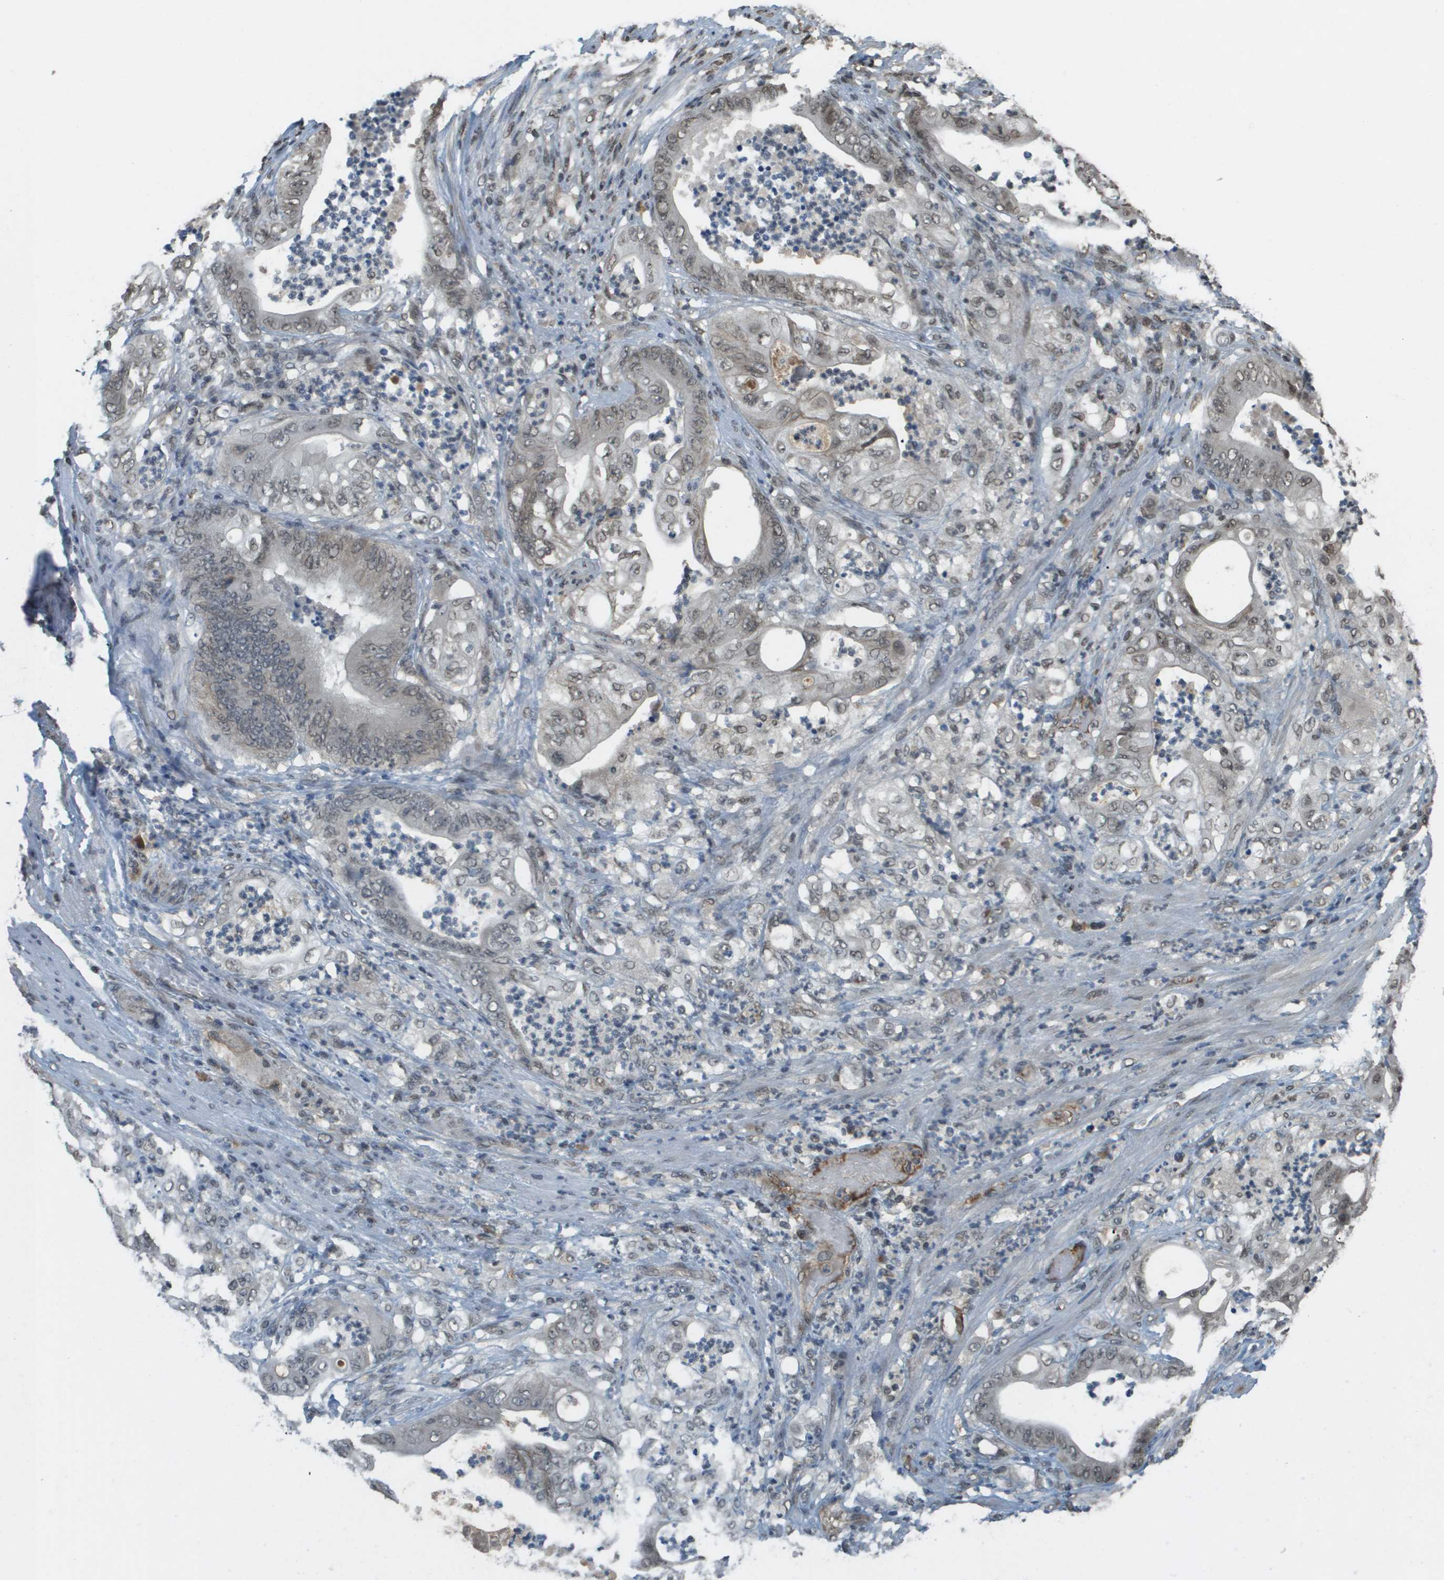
{"staining": {"intensity": "weak", "quantity": "25%-75%", "location": "nuclear"}, "tissue": "stomach cancer", "cell_type": "Tumor cells", "image_type": "cancer", "snomed": [{"axis": "morphology", "description": "Adenocarcinoma, NOS"}, {"axis": "topography", "description": "Stomach"}], "caption": "Human adenocarcinoma (stomach) stained for a protein (brown) reveals weak nuclear positive staining in approximately 25%-75% of tumor cells.", "gene": "NDRG2", "patient": {"sex": "female", "age": 73}}